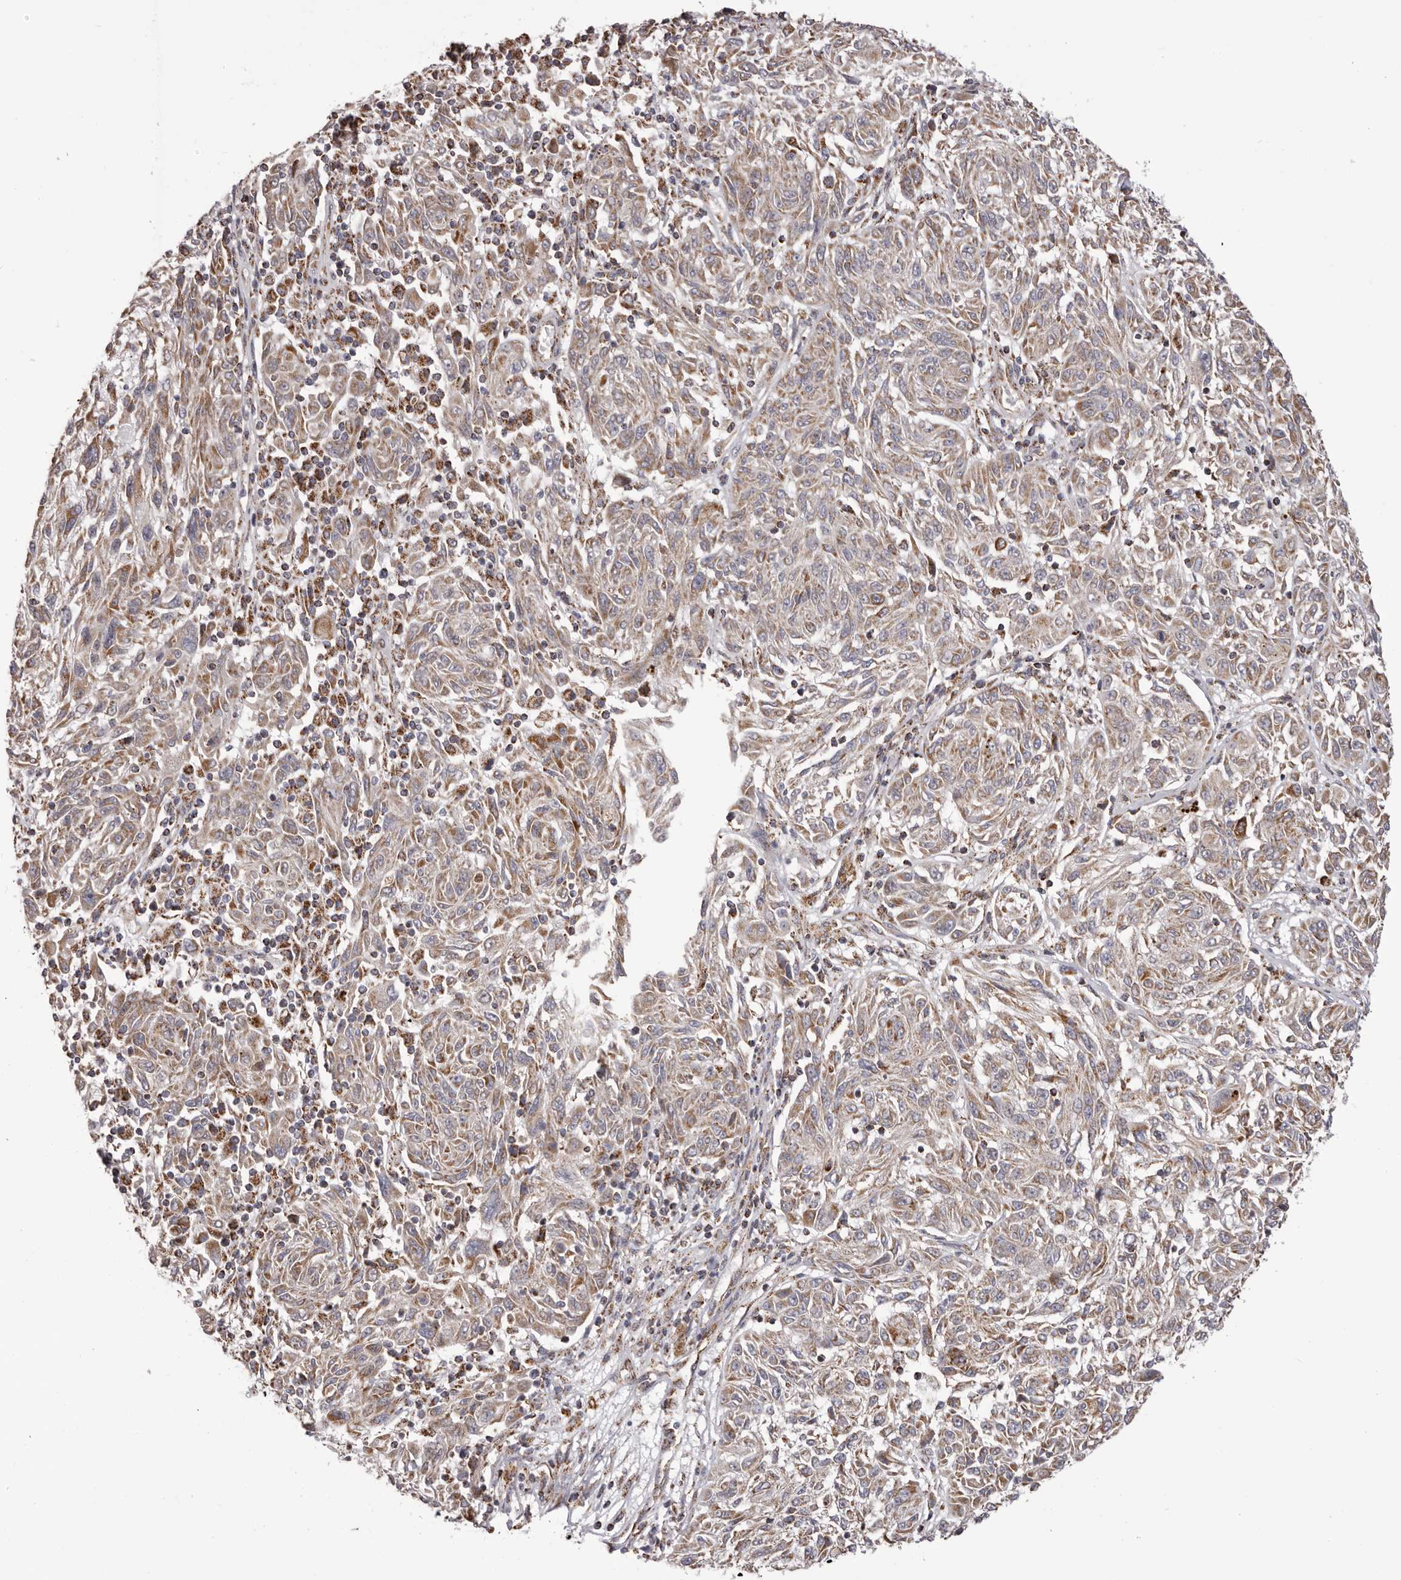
{"staining": {"intensity": "weak", "quantity": ">75%", "location": "cytoplasmic/membranous"}, "tissue": "melanoma", "cell_type": "Tumor cells", "image_type": "cancer", "snomed": [{"axis": "morphology", "description": "Malignant melanoma, NOS"}, {"axis": "topography", "description": "Skin"}], "caption": "Malignant melanoma was stained to show a protein in brown. There is low levels of weak cytoplasmic/membranous positivity in approximately >75% of tumor cells.", "gene": "CHRM2", "patient": {"sex": "male", "age": 53}}